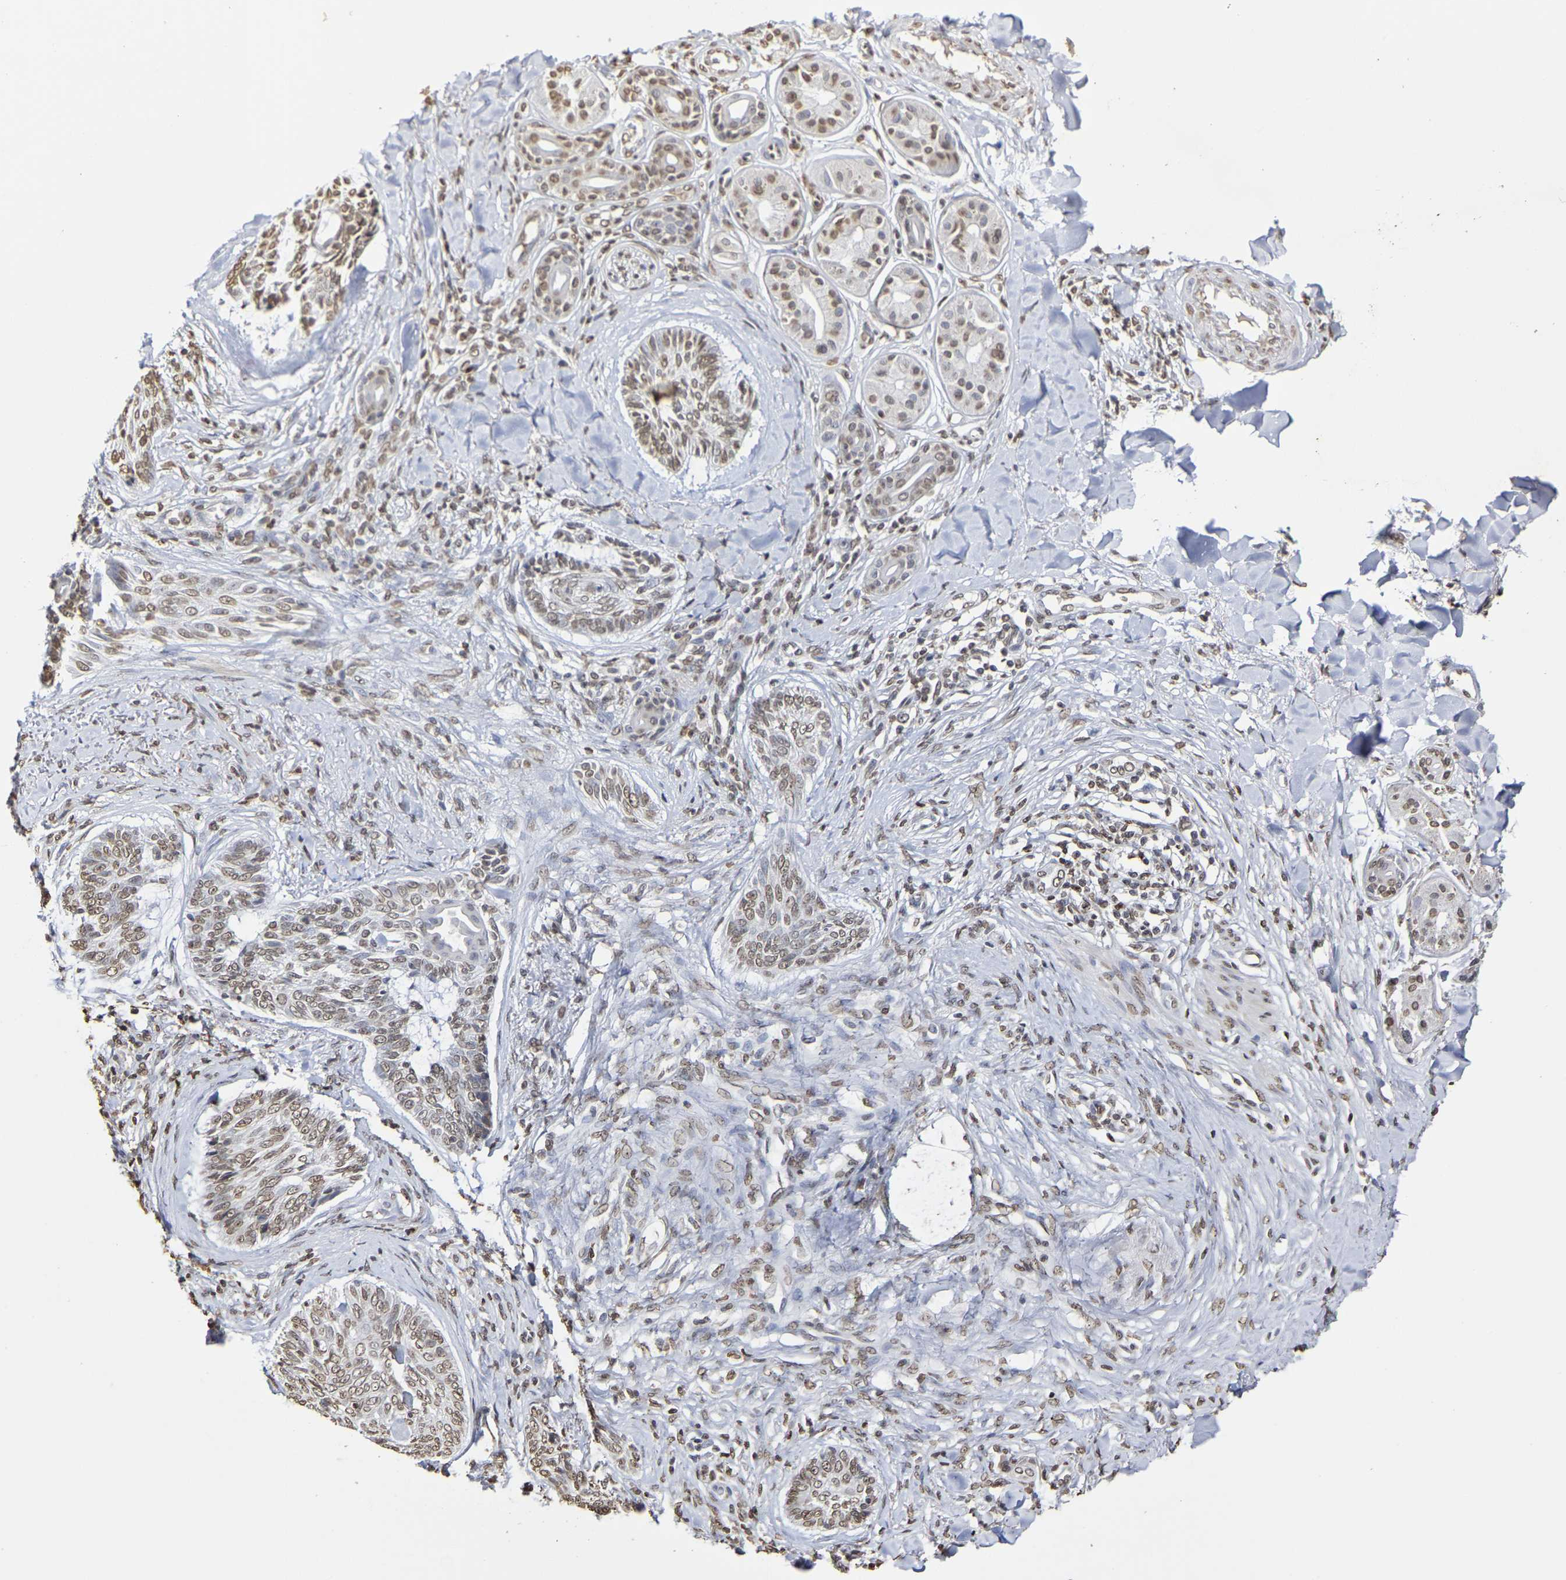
{"staining": {"intensity": "weak", "quantity": ">75%", "location": "nuclear"}, "tissue": "skin cancer", "cell_type": "Tumor cells", "image_type": "cancer", "snomed": [{"axis": "morphology", "description": "Basal cell carcinoma"}, {"axis": "topography", "description": "Skin"}], "caption": "IHC image of human skin cancer (basal cell carcinoma) stained for a protein (brown), which exhibits low levels of weak nuclear expression in approximately >75% of tumor cells.", "gene": "ATF4", "patient": {"sex": "male", "age": 43}}